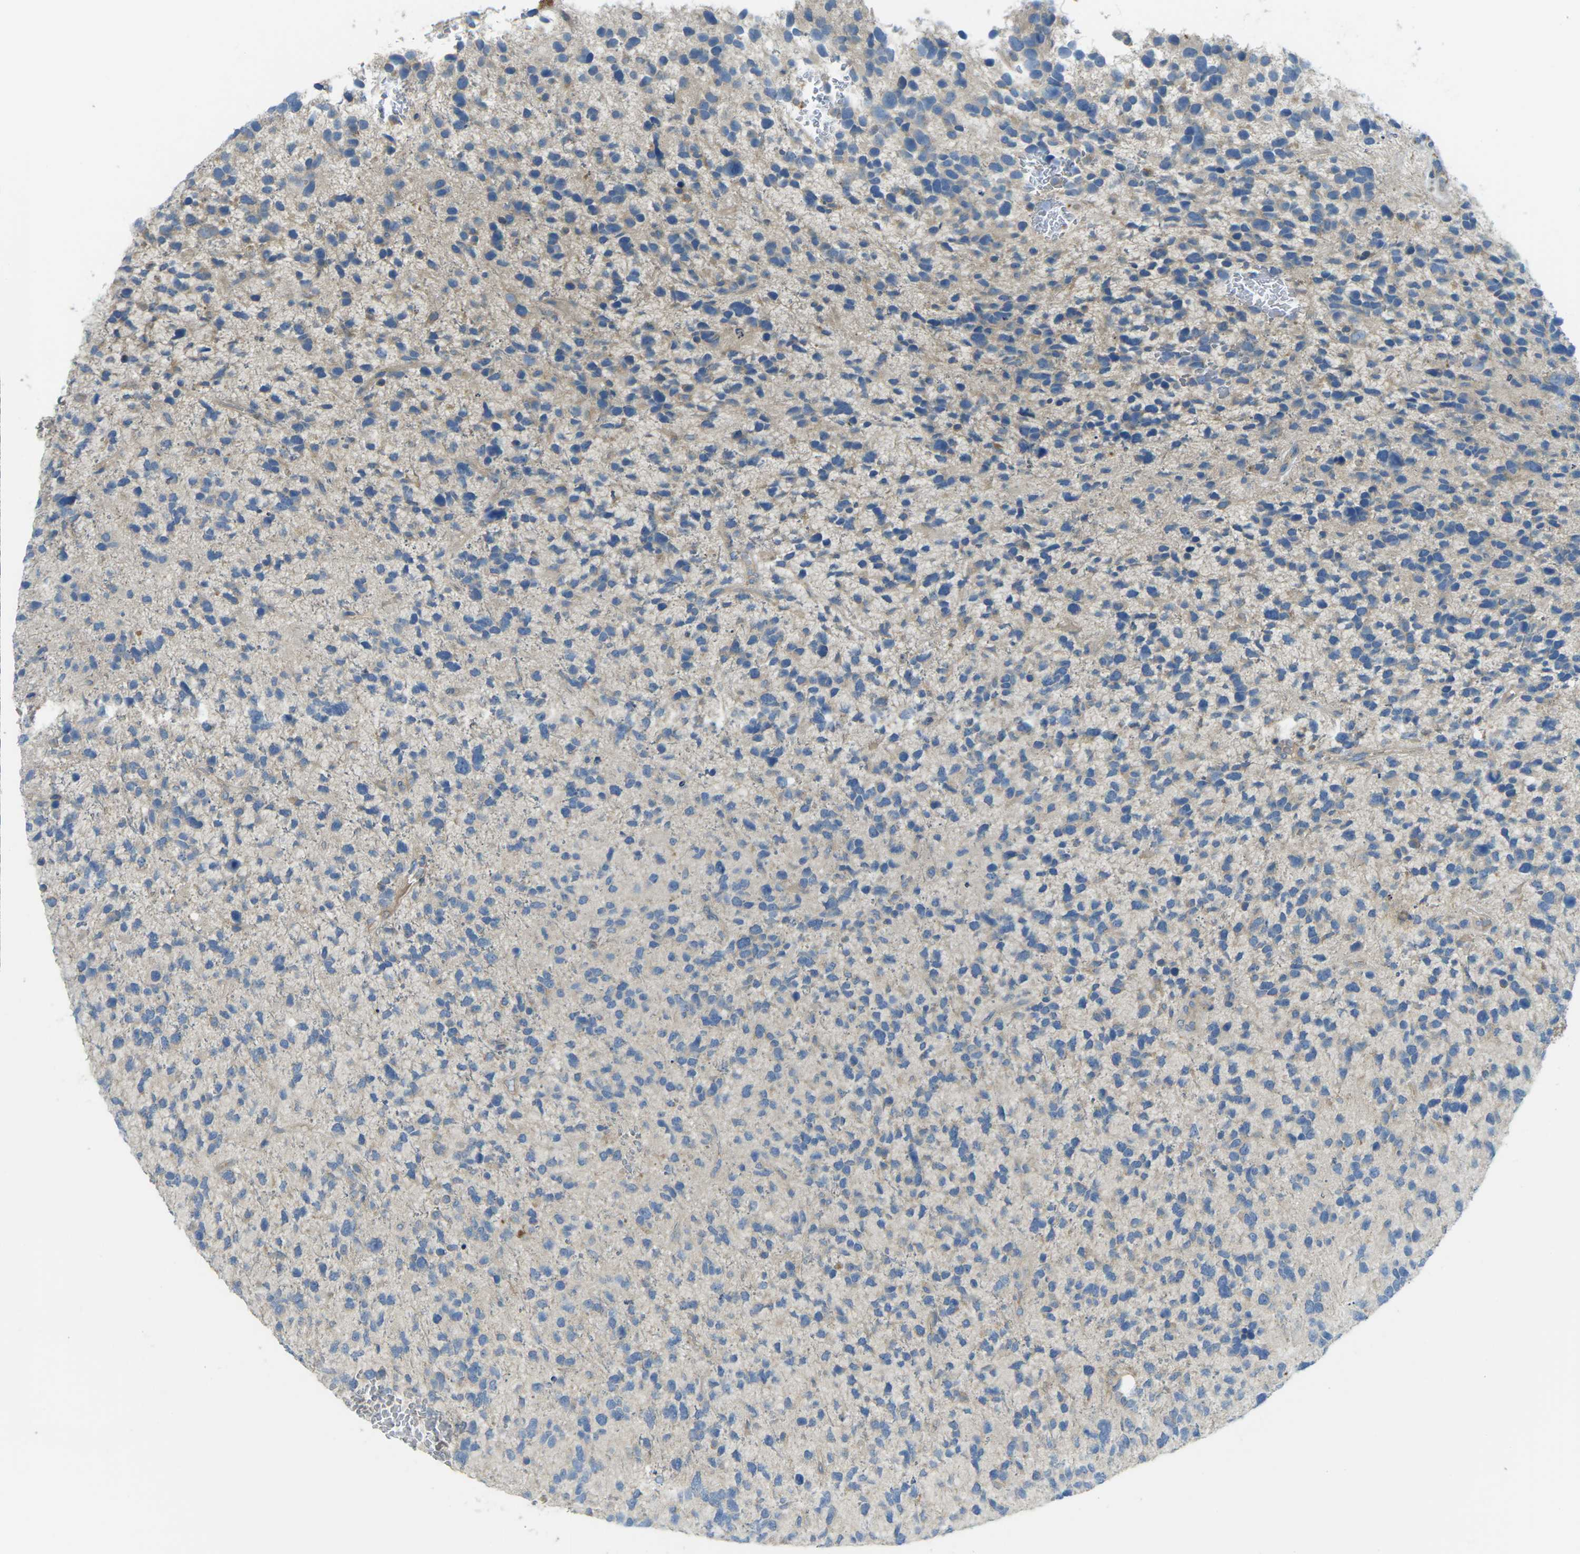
{"staining": {"intensity": "negative", "quantity": "none", "location": "none"}, "tissue": "glioma", "cell_type": "Tumor cells", "image_type": "cancer", "snomed": [{"axis": "morphology", "description": "Glioma, malignant, High grade"}, {"axis": "topography", "description": "Brain"}], "caption": "DAB immunohistochemical staining of human glioma exhibits no significant staining in tumor cells.", "gene": "MYLK4", "patient": {"sex": "female", "age": 58}}